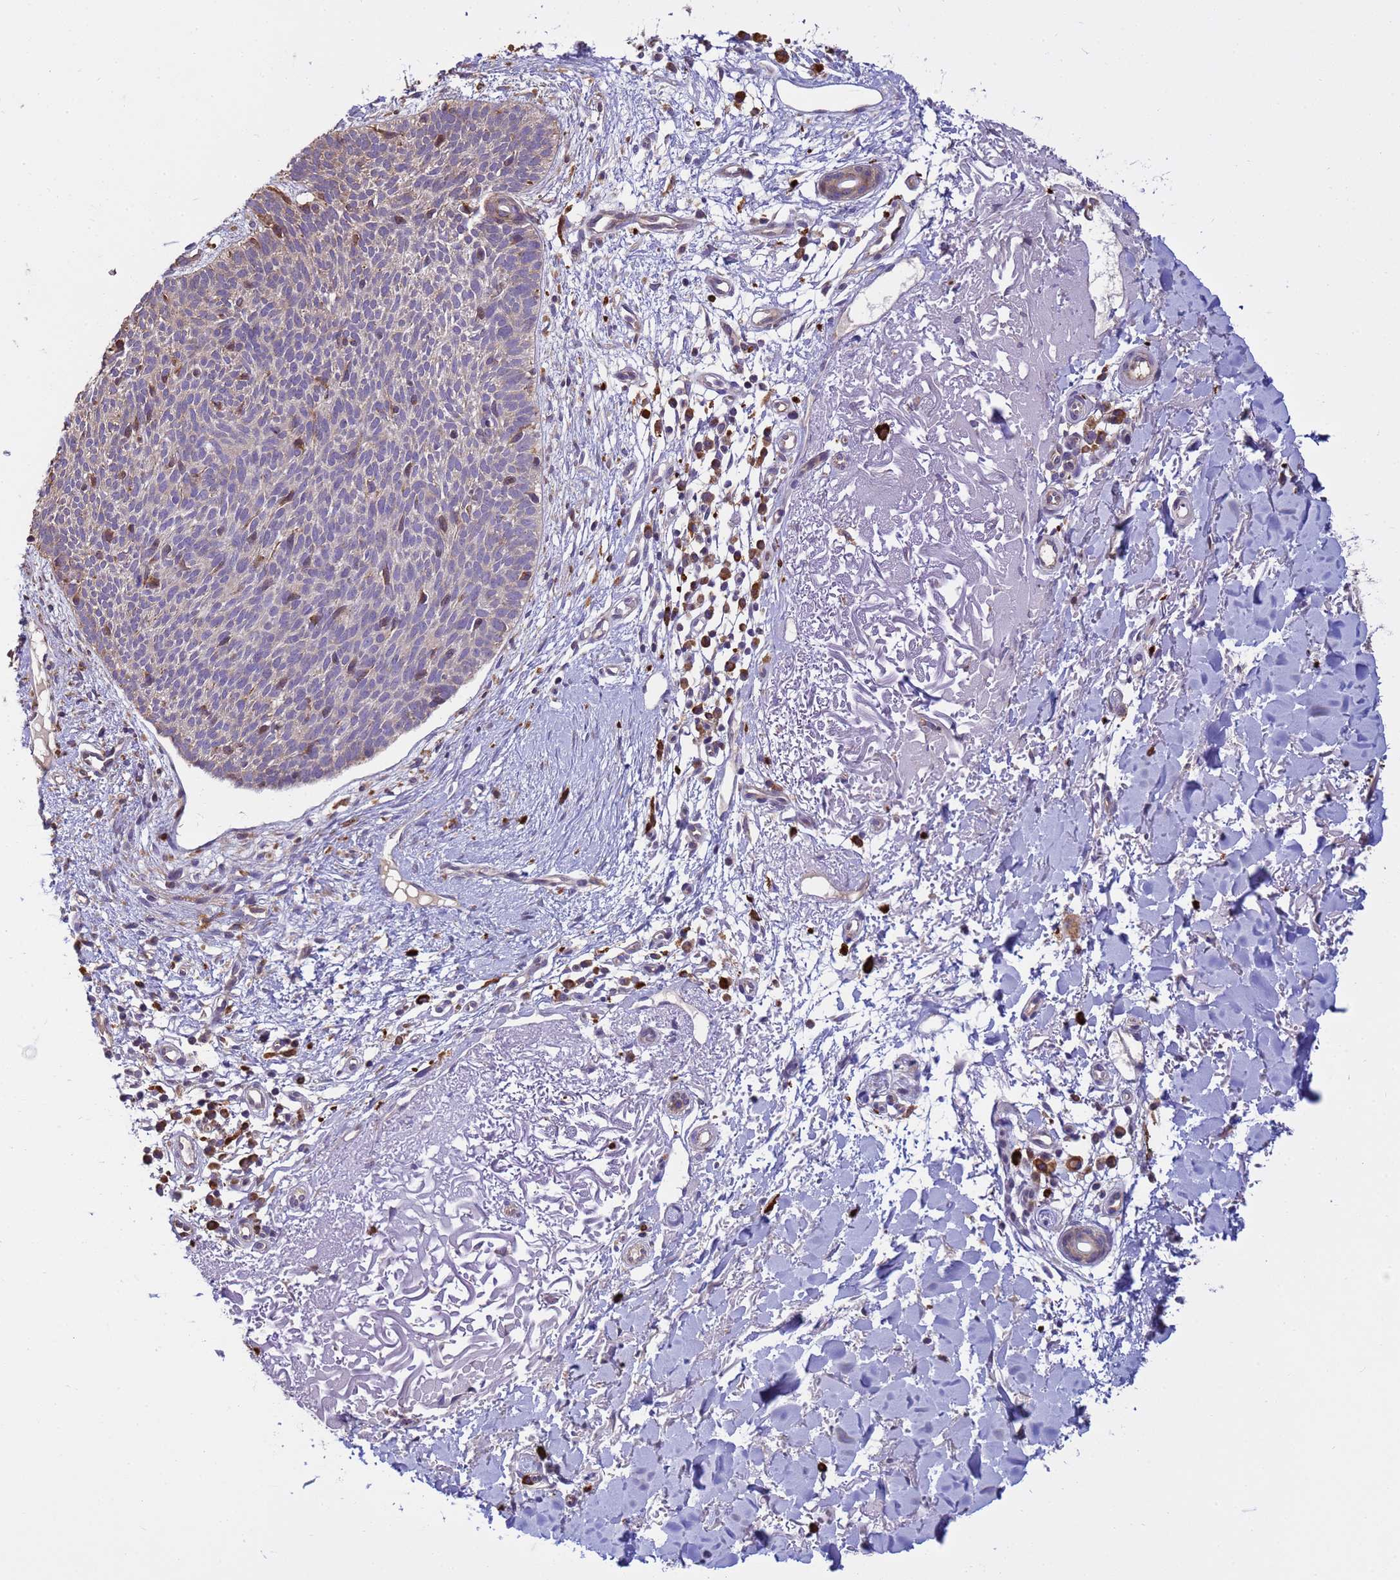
{"staining": {"intensity": "weak", "quantity": "<25%", "location": "cytoplasmic/membranous"}, "tissue": "skin cancer", "cell_type": "Tumor cells", "image_type": "cancer", "snomed": [{"axis": "morphology", "description": "Basal cell carcinoma"}, {"axis": "topography", "description": "Skin"}], "caption": "This is a micrograph of immunohistochemistry (IHC) staining of skin cancer (basal cell carcinoma), which shows no expression in tumor cells.", "gene": "THAP5", "patient": {"sex": "male", "age": 84}}